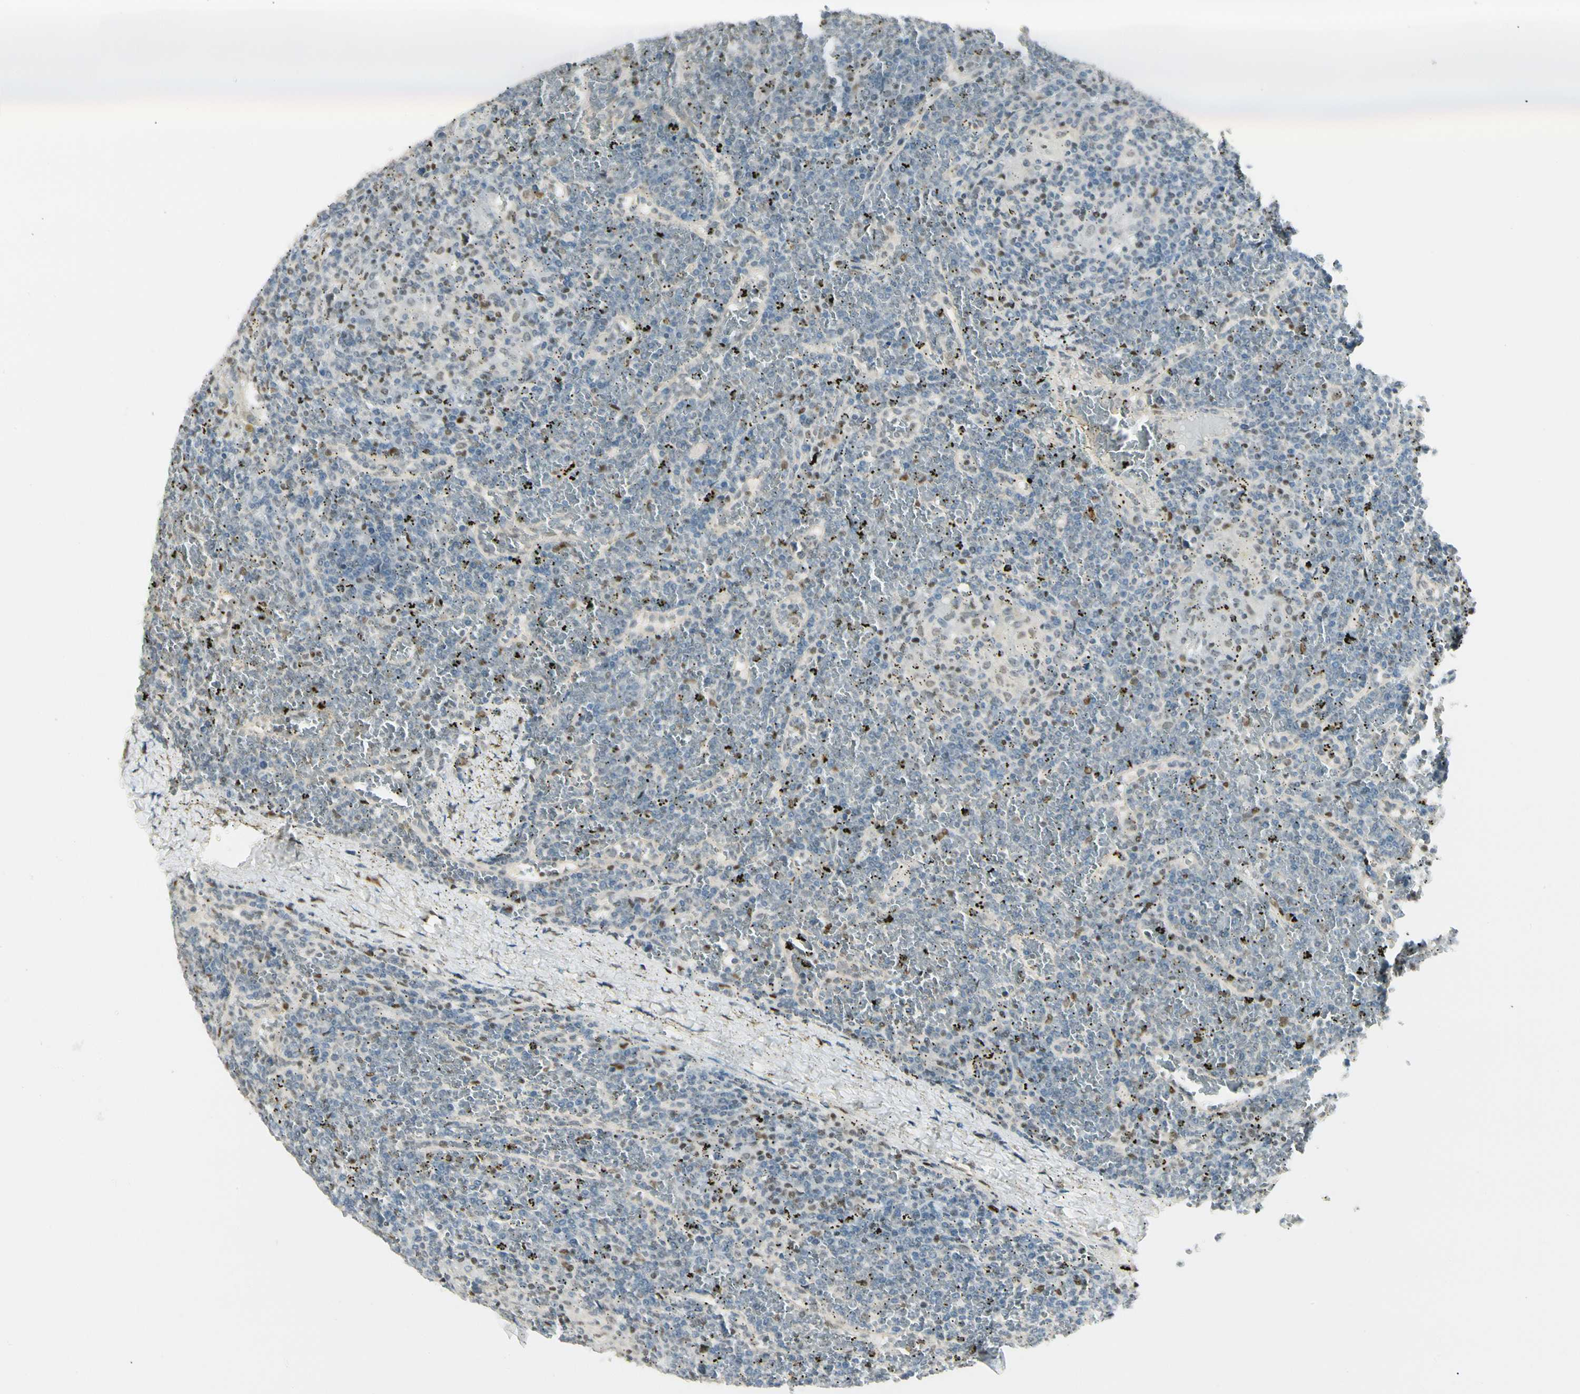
{"staining": {"intensity": "weak", "quantity": "<25%", "location": "nuclear"}, "tissue": "lymphoma", "cell_type": "Tumor cells", "image_type": "cancer", "snomed": [{"axis": "morphology", "description": "Malignant lymphoma, non-Hodgkin's type, Low grade"}, {"axis": "topography", "description": "Spleen"}], "caption": "Tumor cells show no significant protein positivity in lymphoma.", "gene": "ATXN1", "patient": {"sex": "female", "age": 19}}